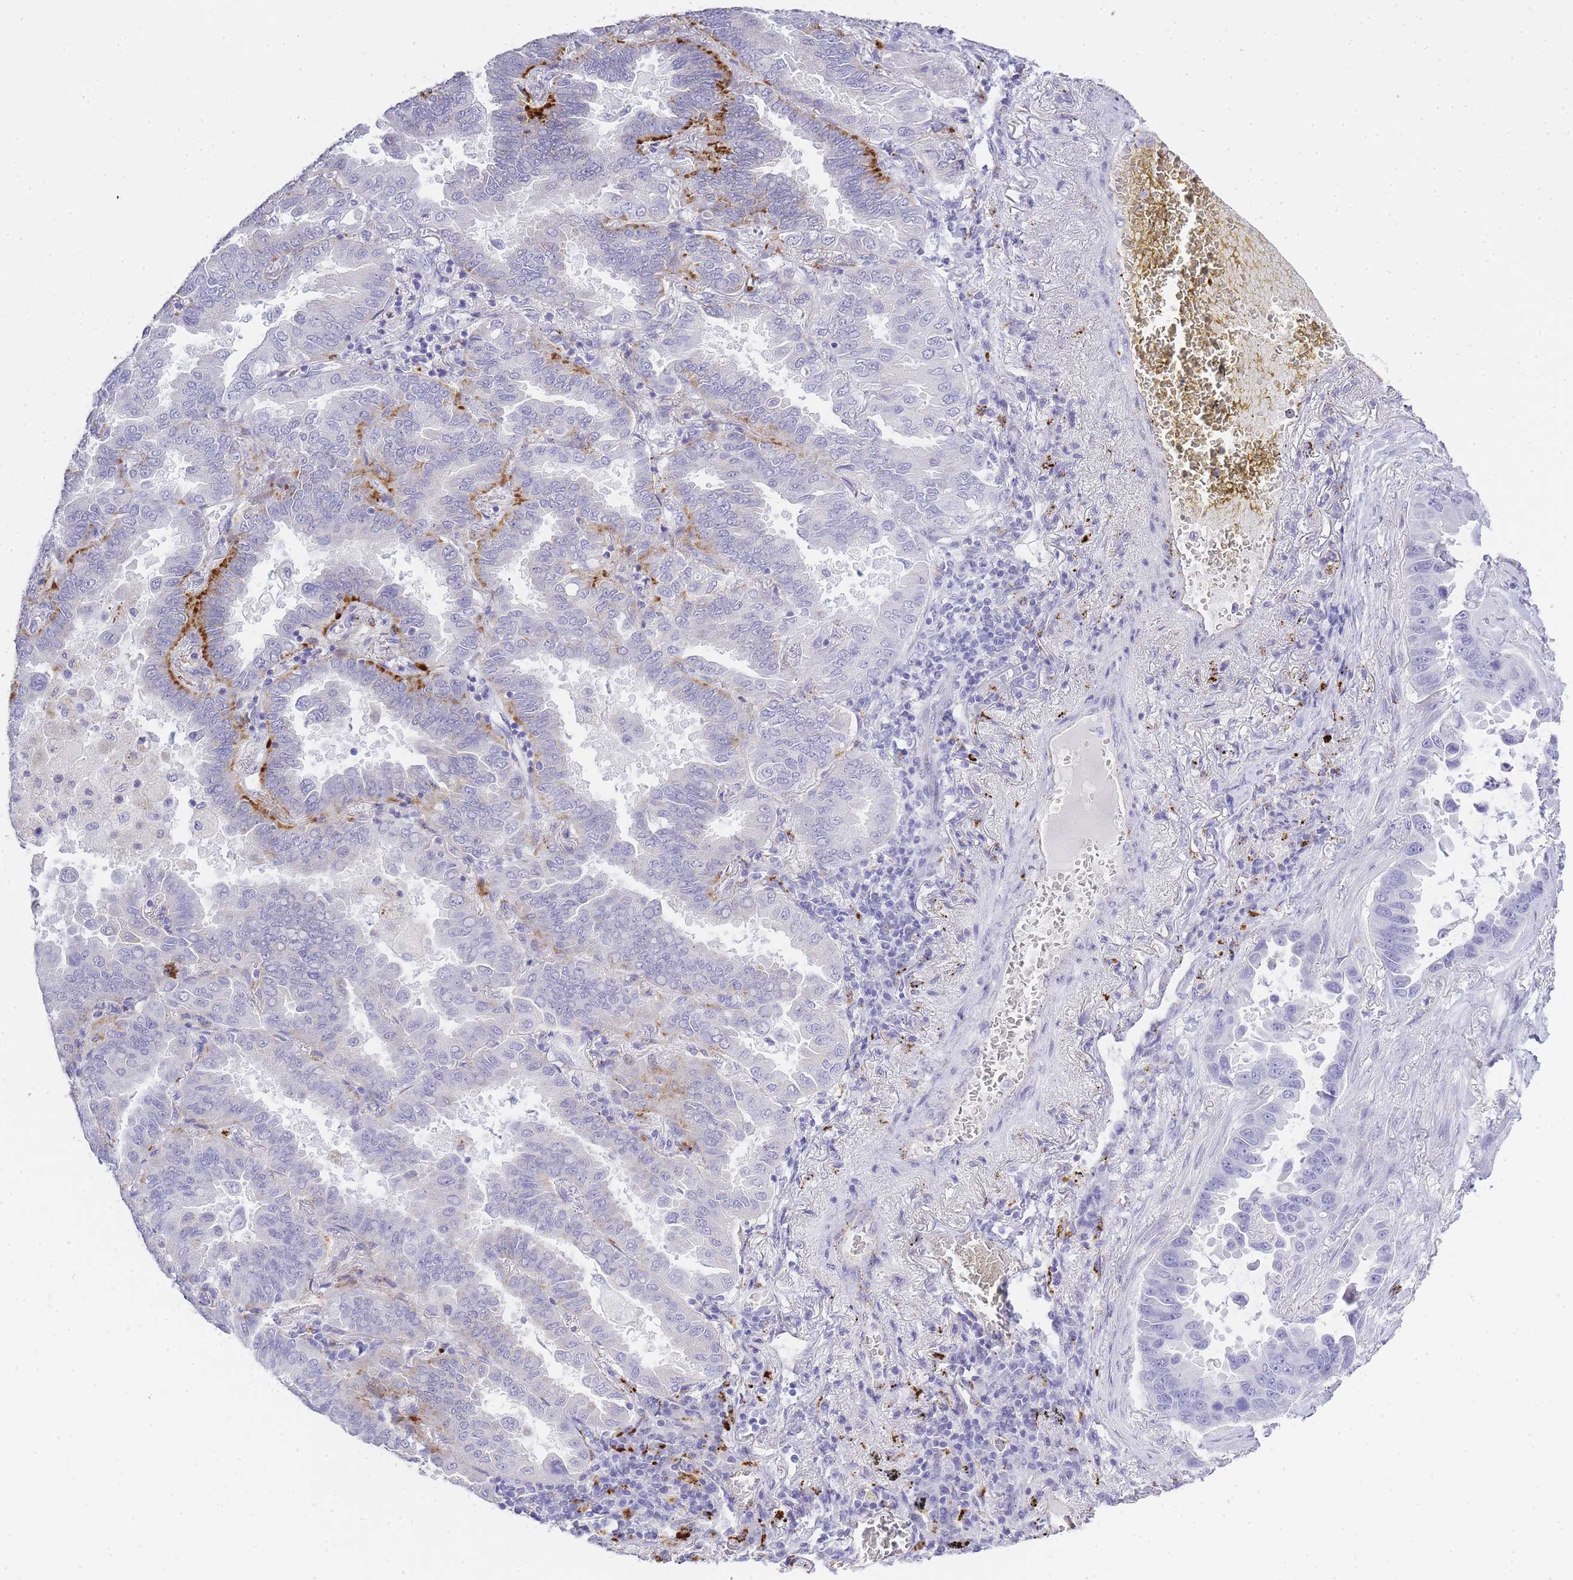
{"staining": {"intensity": "strong", "quantity": "<25%", "location": "cytoplasmic/membranous"}, "tissue": "lung cancer", "cell_type": "Tumor cells", "image_type": "cancer", "snomed": [{"axis": "morphology", "description": "Adenocarcinoma, NOS"}, {"axis": "topography", "description": "Lung"}], "caption": "Strong cytoplasmic/membranous positivity is seen in about <25% of tumor cells in lung cancer. Using DAB (3,3'-diaminobenzidine) (brown) and hematoxylin (blue) stains, captured at high magnification using brightfield microscopy.", "gene": "RHO", "patient": {"sex": "male", "age": 64}}